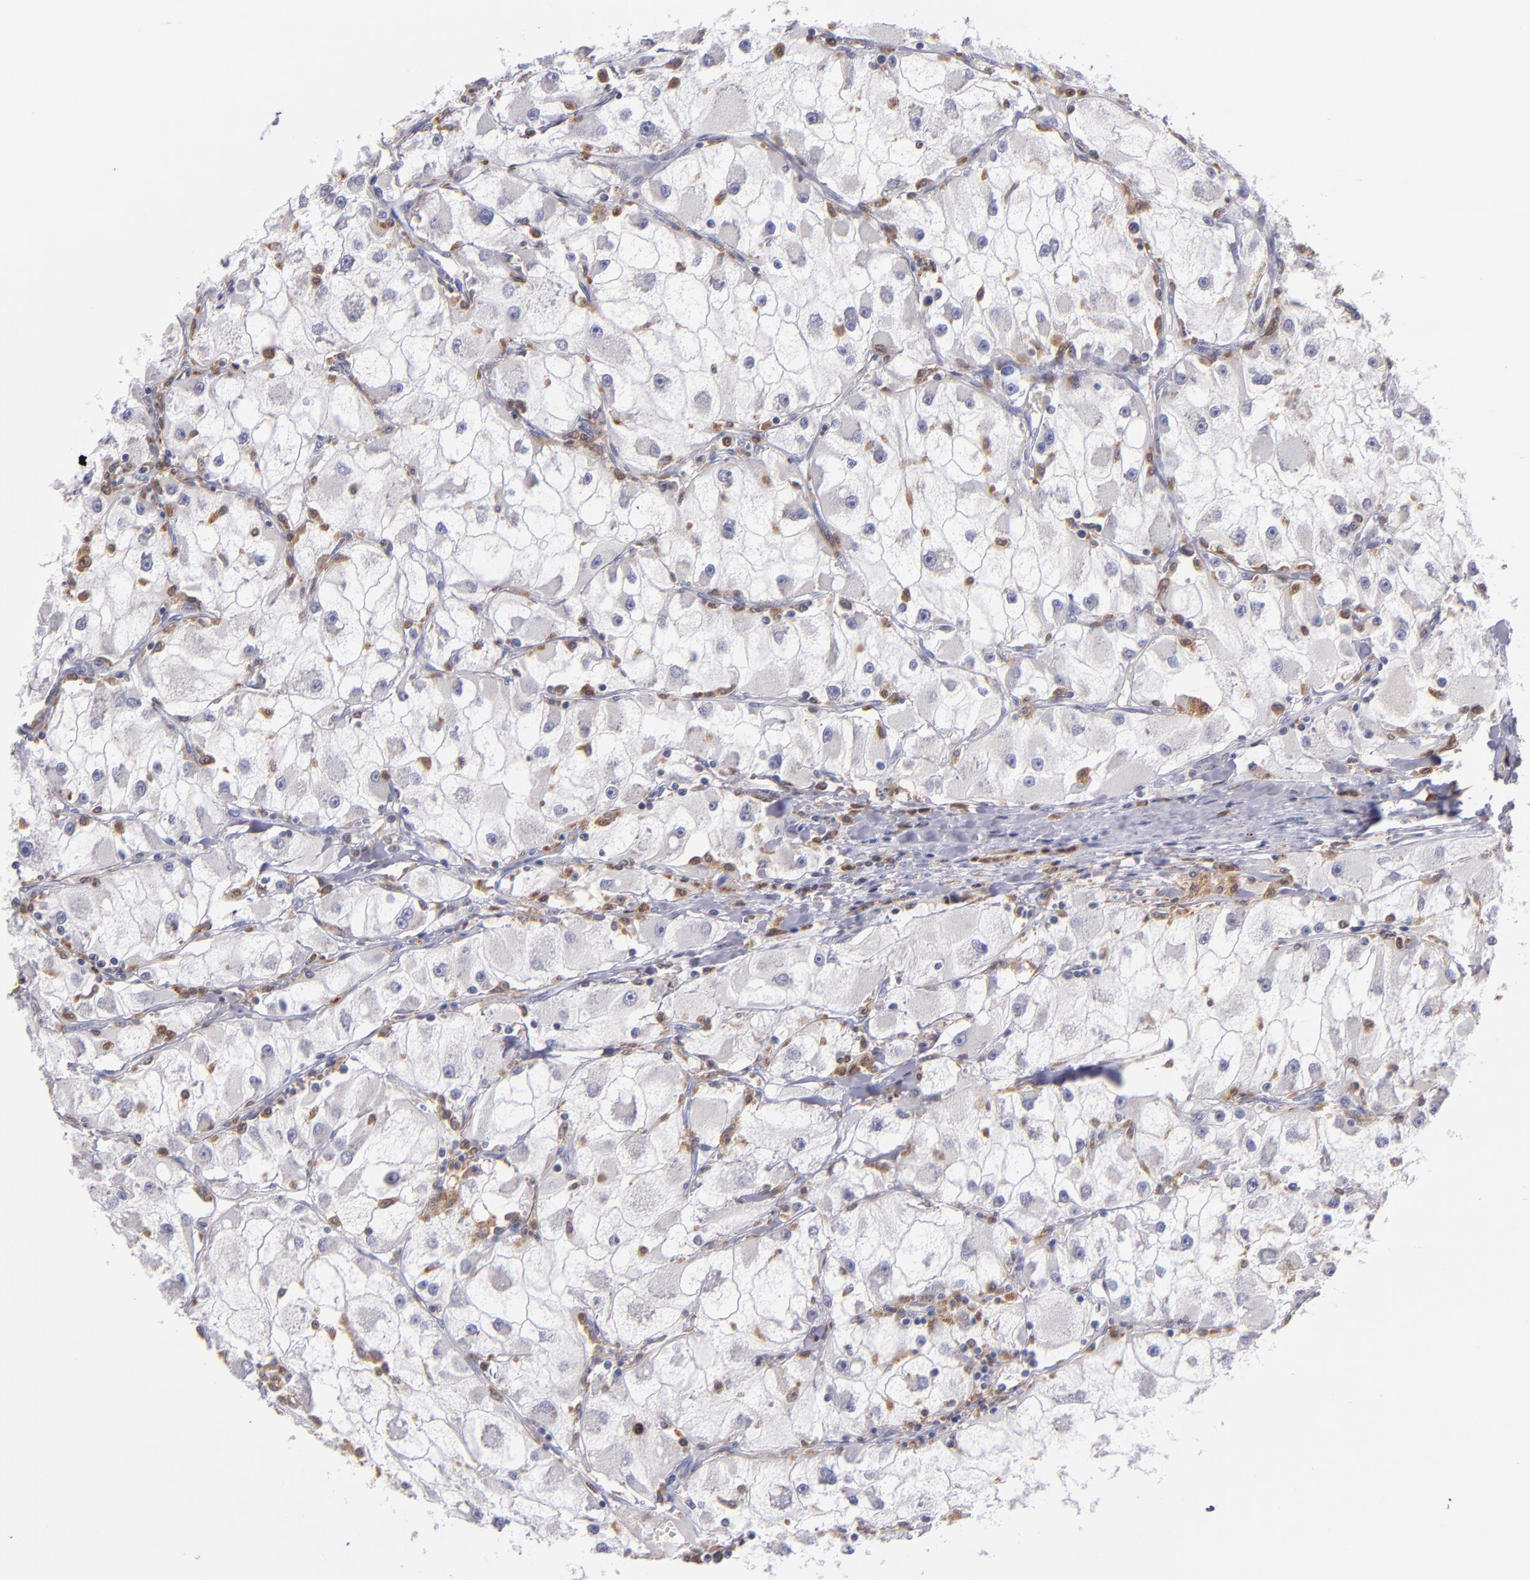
{"staining": {"intensity": "negative", "quantity": "none", "location": "none"}, "tissue": "renal cancer", "cell_type": "Tumor cells", "image_type": "cancer", "snomed": [{"axis": "morphology", "description": "Adenocarcinoma, NOS"}, {"axis": "topography", "description": "Kidney"}], "caption": "The IHC micrograph has no significant staining in tumor cells of adenocarcinoma (renal) tissue. (DAB IHC, high magnification).", "gene": "PRKCD", "patient": {"sex": "female", "age": 73}}